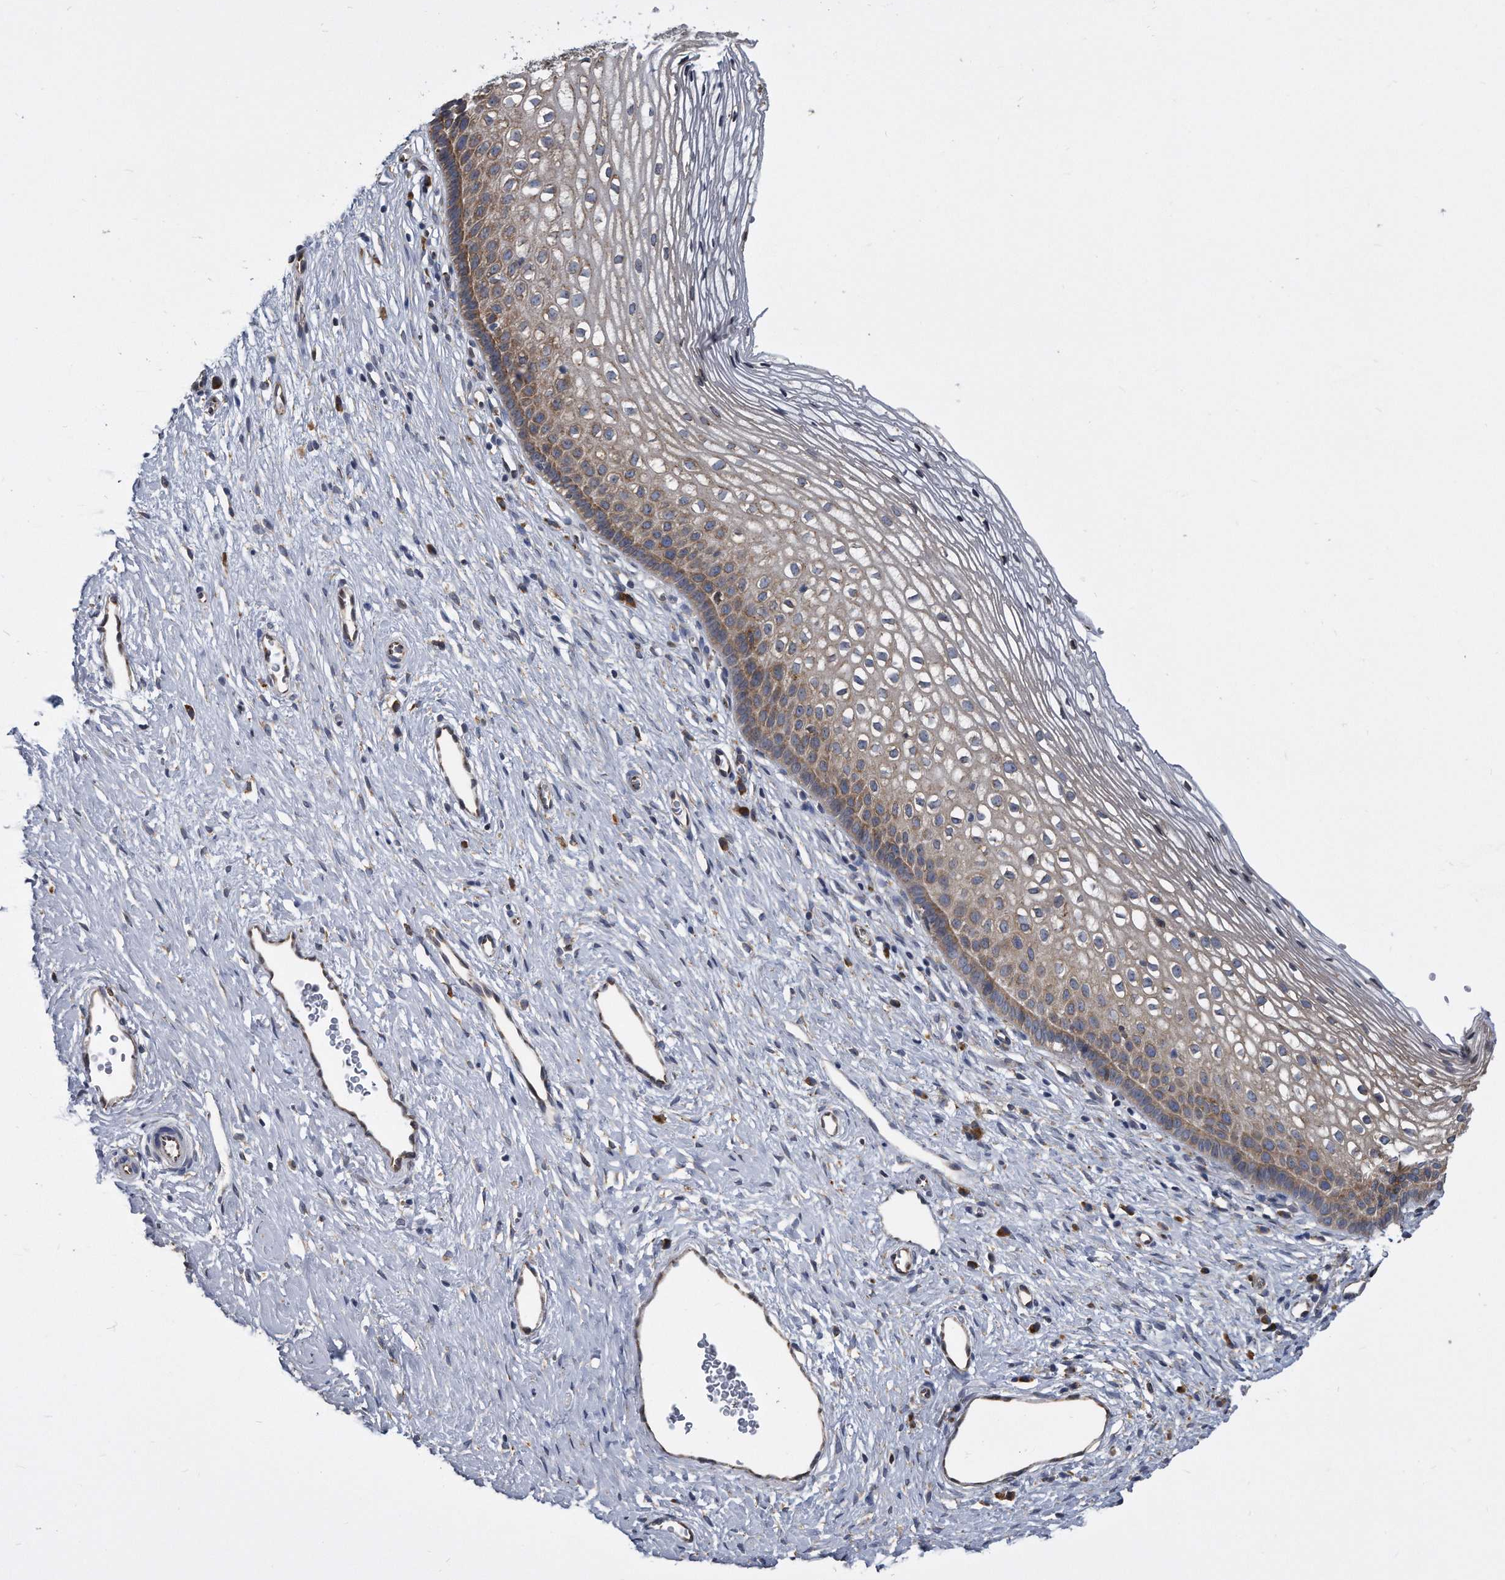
{"staining": {"intensity": "weak", "quantity": "<25%", "location": "cytoplasmic/membranous"}, "tissue": "cervix", "cell_type": "Glandular cells", "image_type": "normal", "snomed": [{"axis": "morphology", "description": "Normal tissue, NOS"}, {"axis": "topography", "description": "Cervix"}], "caption": "An immunohistochemistry image of normal cervix is shown. There is no staining in glandular cells of cervix.", "gene": "CCDC47", "patient": {"sex": "female", "age": 27}}